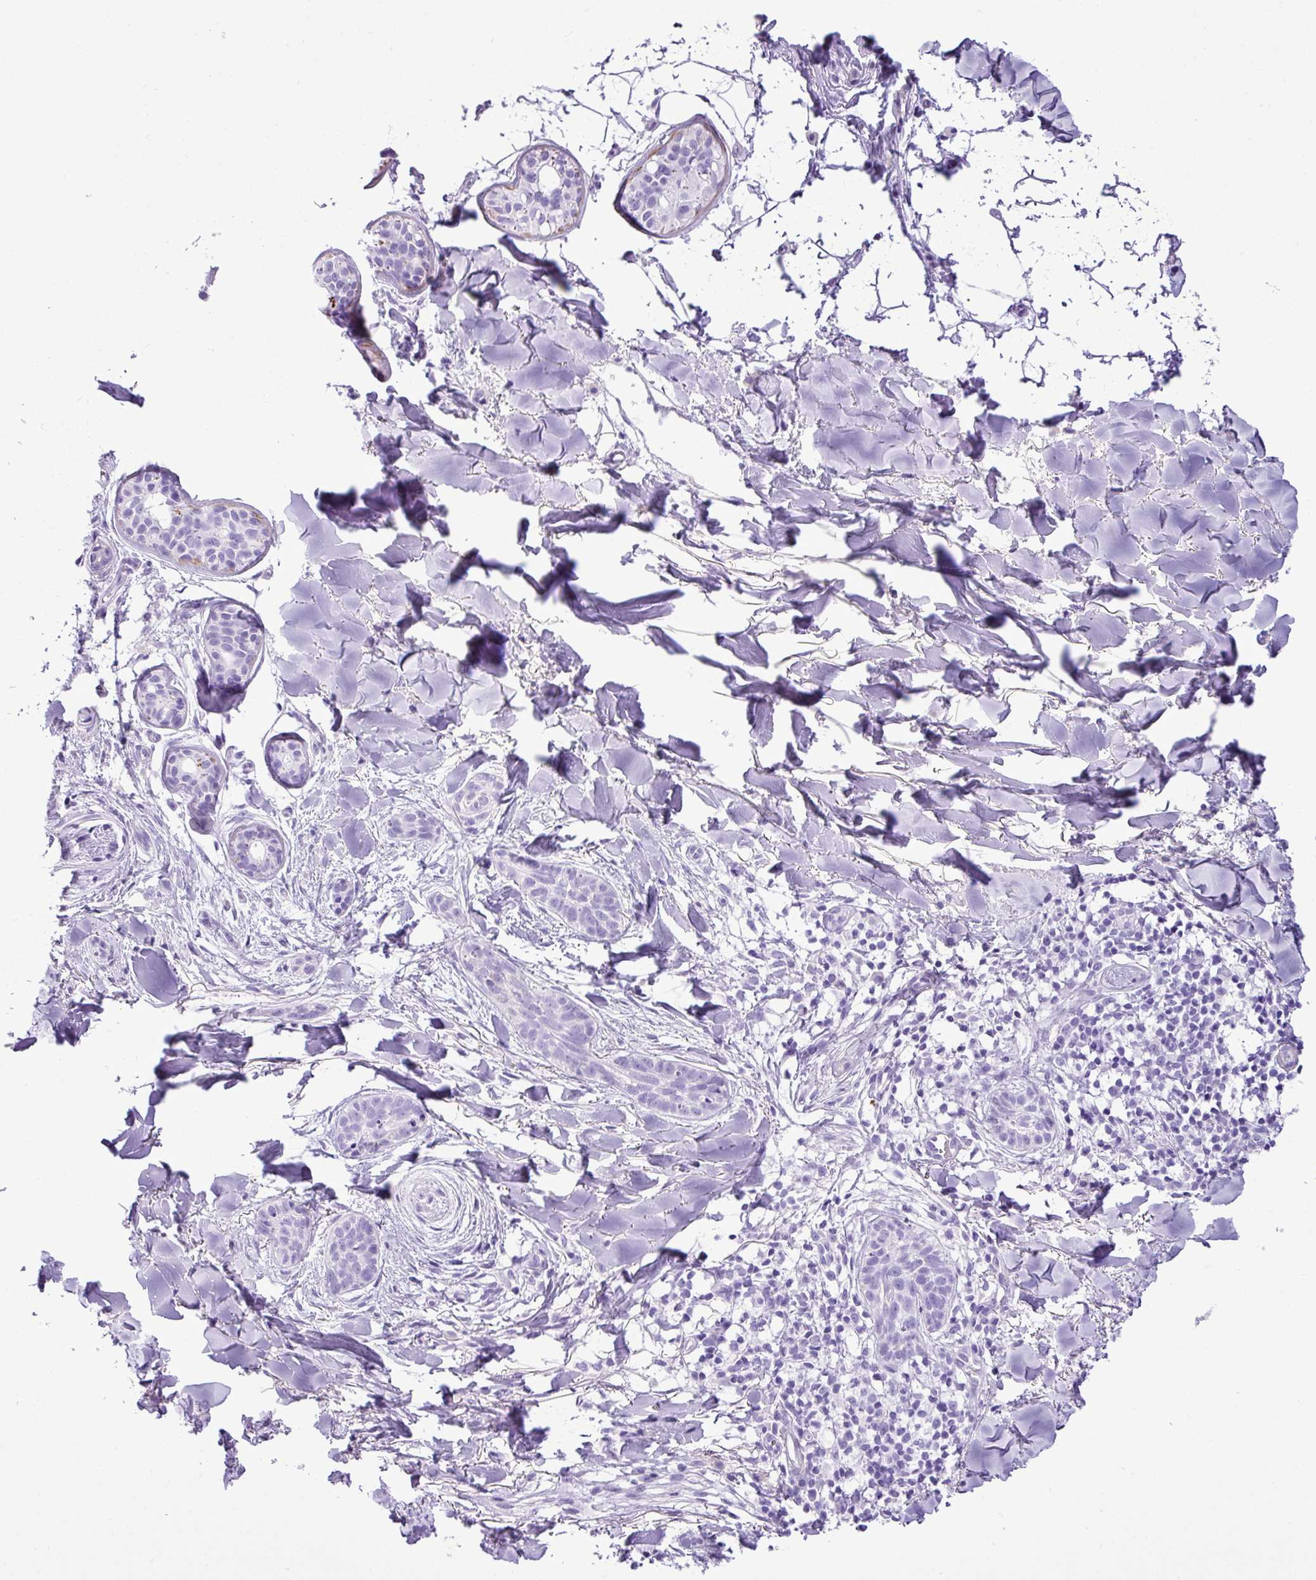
{"staining": {"intensity": "negative", "quantity": "none", "location": "none"}, "tissue": "skin cancer", "cell_type": "Tumor cells", "image_type": "cancer", "snomed": [{"axis": "morphology", "description": "Basal cell carcinoma"}, {"axis": "topography", "description": "Skin"}], "caption": "This is a micrograph of immunohistochemistry (IHC) staining of skin basal cell carcinoma, which shows no positivity in tumor cells. Brightfield microscopy of IHC stained with DAB (brown) and hematoxylin (blue), captured at high magnification.", "gene": "ZSCAN5A", "patient": {"sex": "male", "age": 52}}